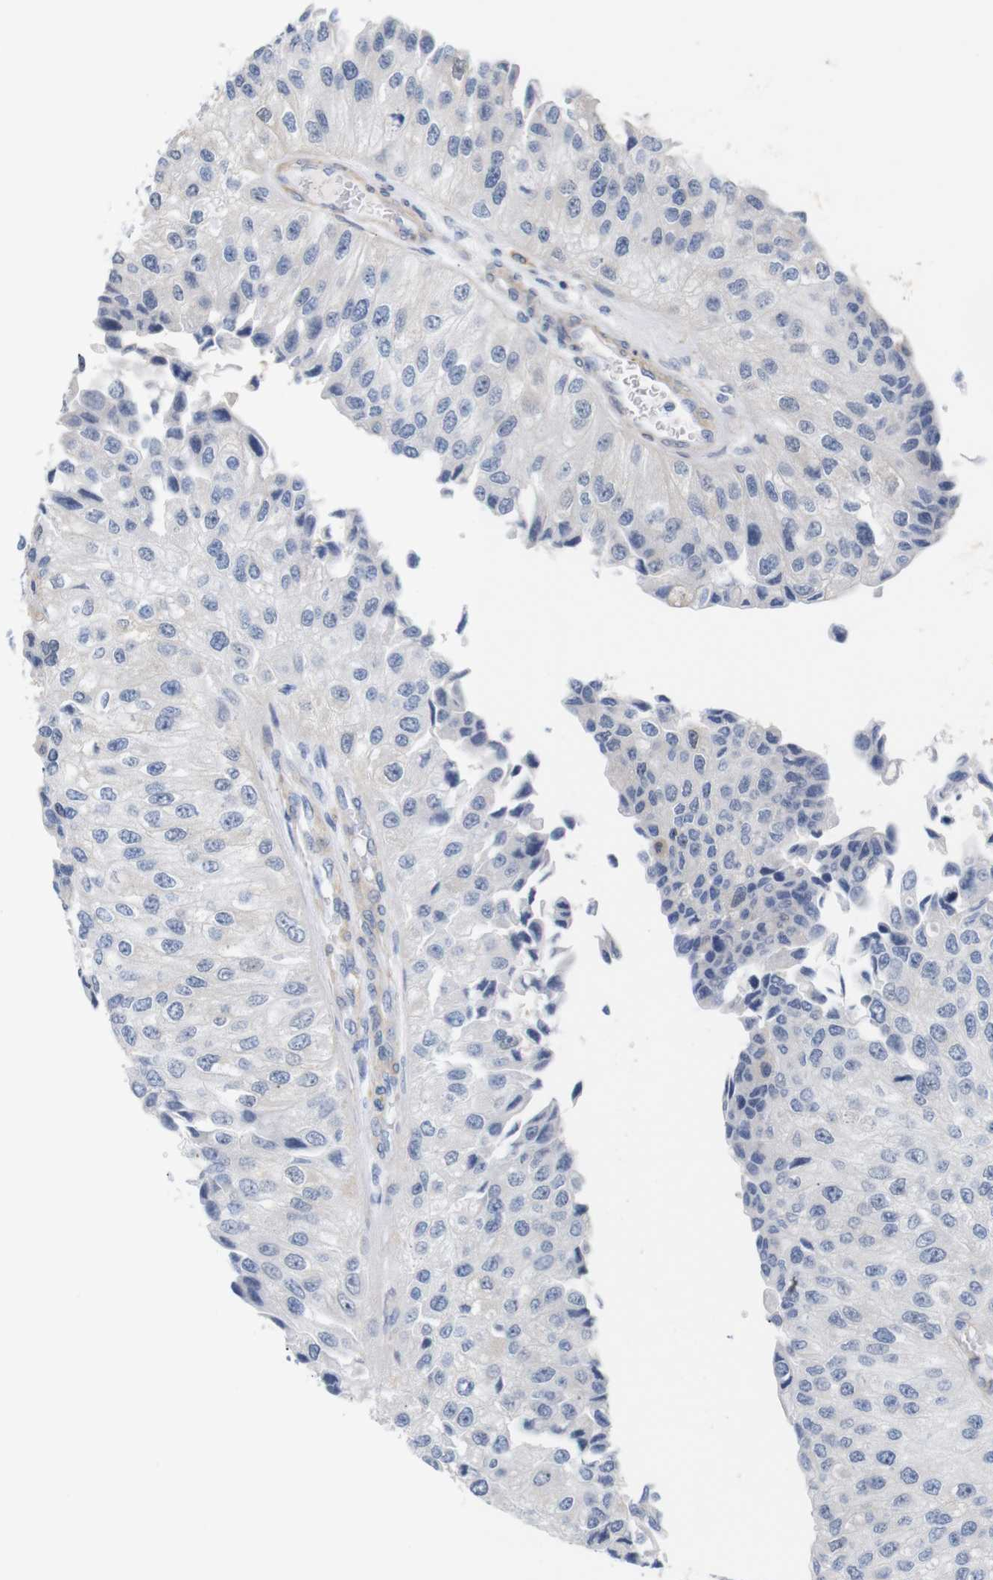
{"staining": {"intensity": "negative", "quantity": "none", "location": "none"}, "tissue": "urothelial cancer", "cell_type": "Tumor cells", "image_type": "cancer", "snomed": [{"axis": "morphology", "description": "Urothelial carcinoma, High grade"}, {"axis": "topography", "description": "Kidney"}, {"axis": "topography", "description": "Urinary bladder"}], "caption": "Photomicrograph shows no protein staining in tumor cells of high-grade urothelial carcinoma tissue.", "gene": "STMN3", "patient": {"sex": "male", "age": 77}}